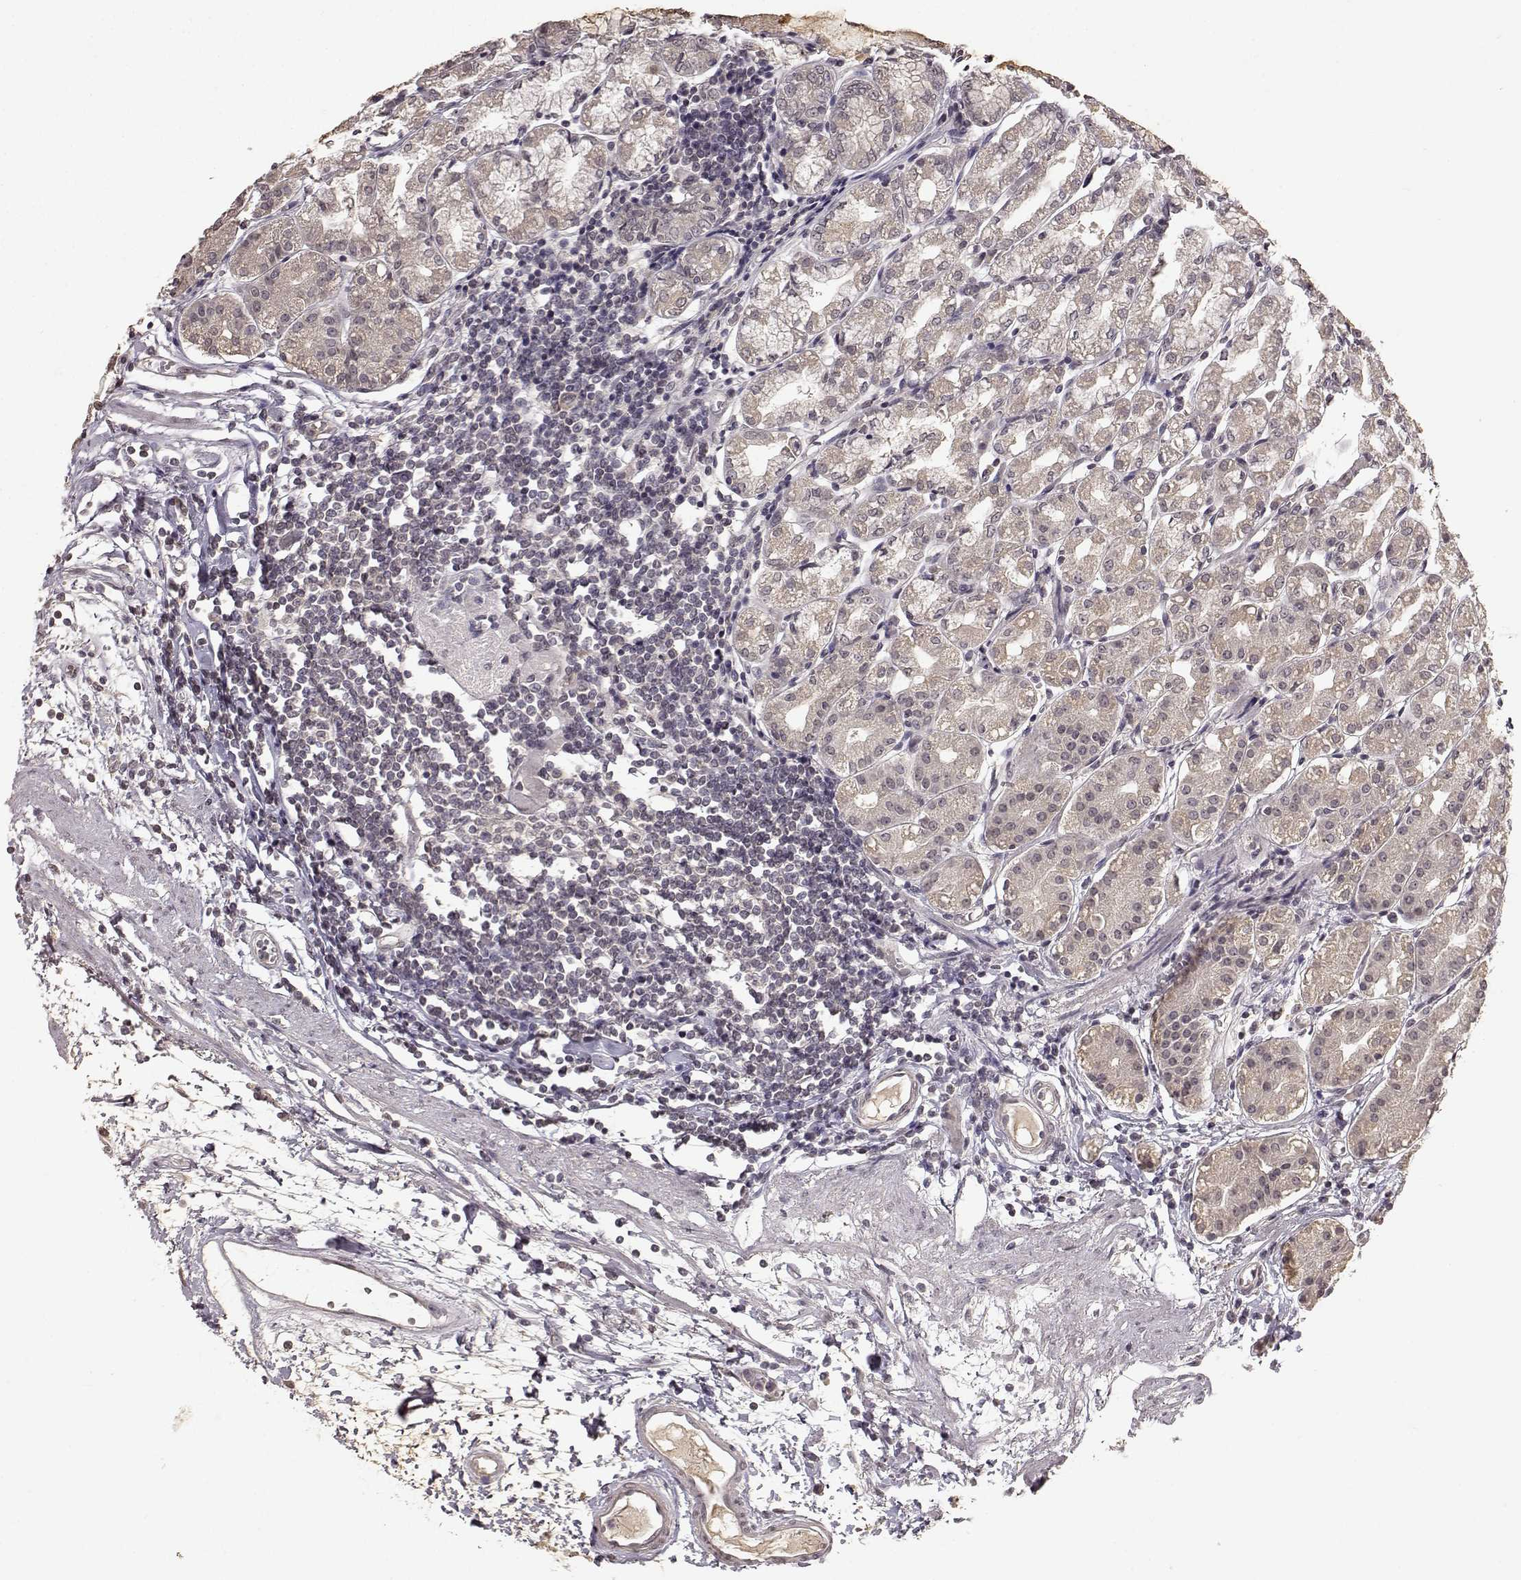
{"staining": {"intensity": "weak", "quantity": "25%-75%", "location": "cytoplasmic/membranous"}, "tissue": "stomach", "cell_type": "Glandular cells", "image_type": "normal", "snomed": [{"axis": "morphology", "description": "Normal tissue, NOS"}, {"axis": "topography", "description": "Skeletal muscle"}, {"axis": "topography", "description": "Stomach"}], "caption": "Human stomach stained for a protein (brown) demonstrates weak cytoplasmic/membranous positive staining in approximately 25%-75% of glandular cells.", "gene": "NTRK2", "patient": {"sex": "female", "age": 57}}